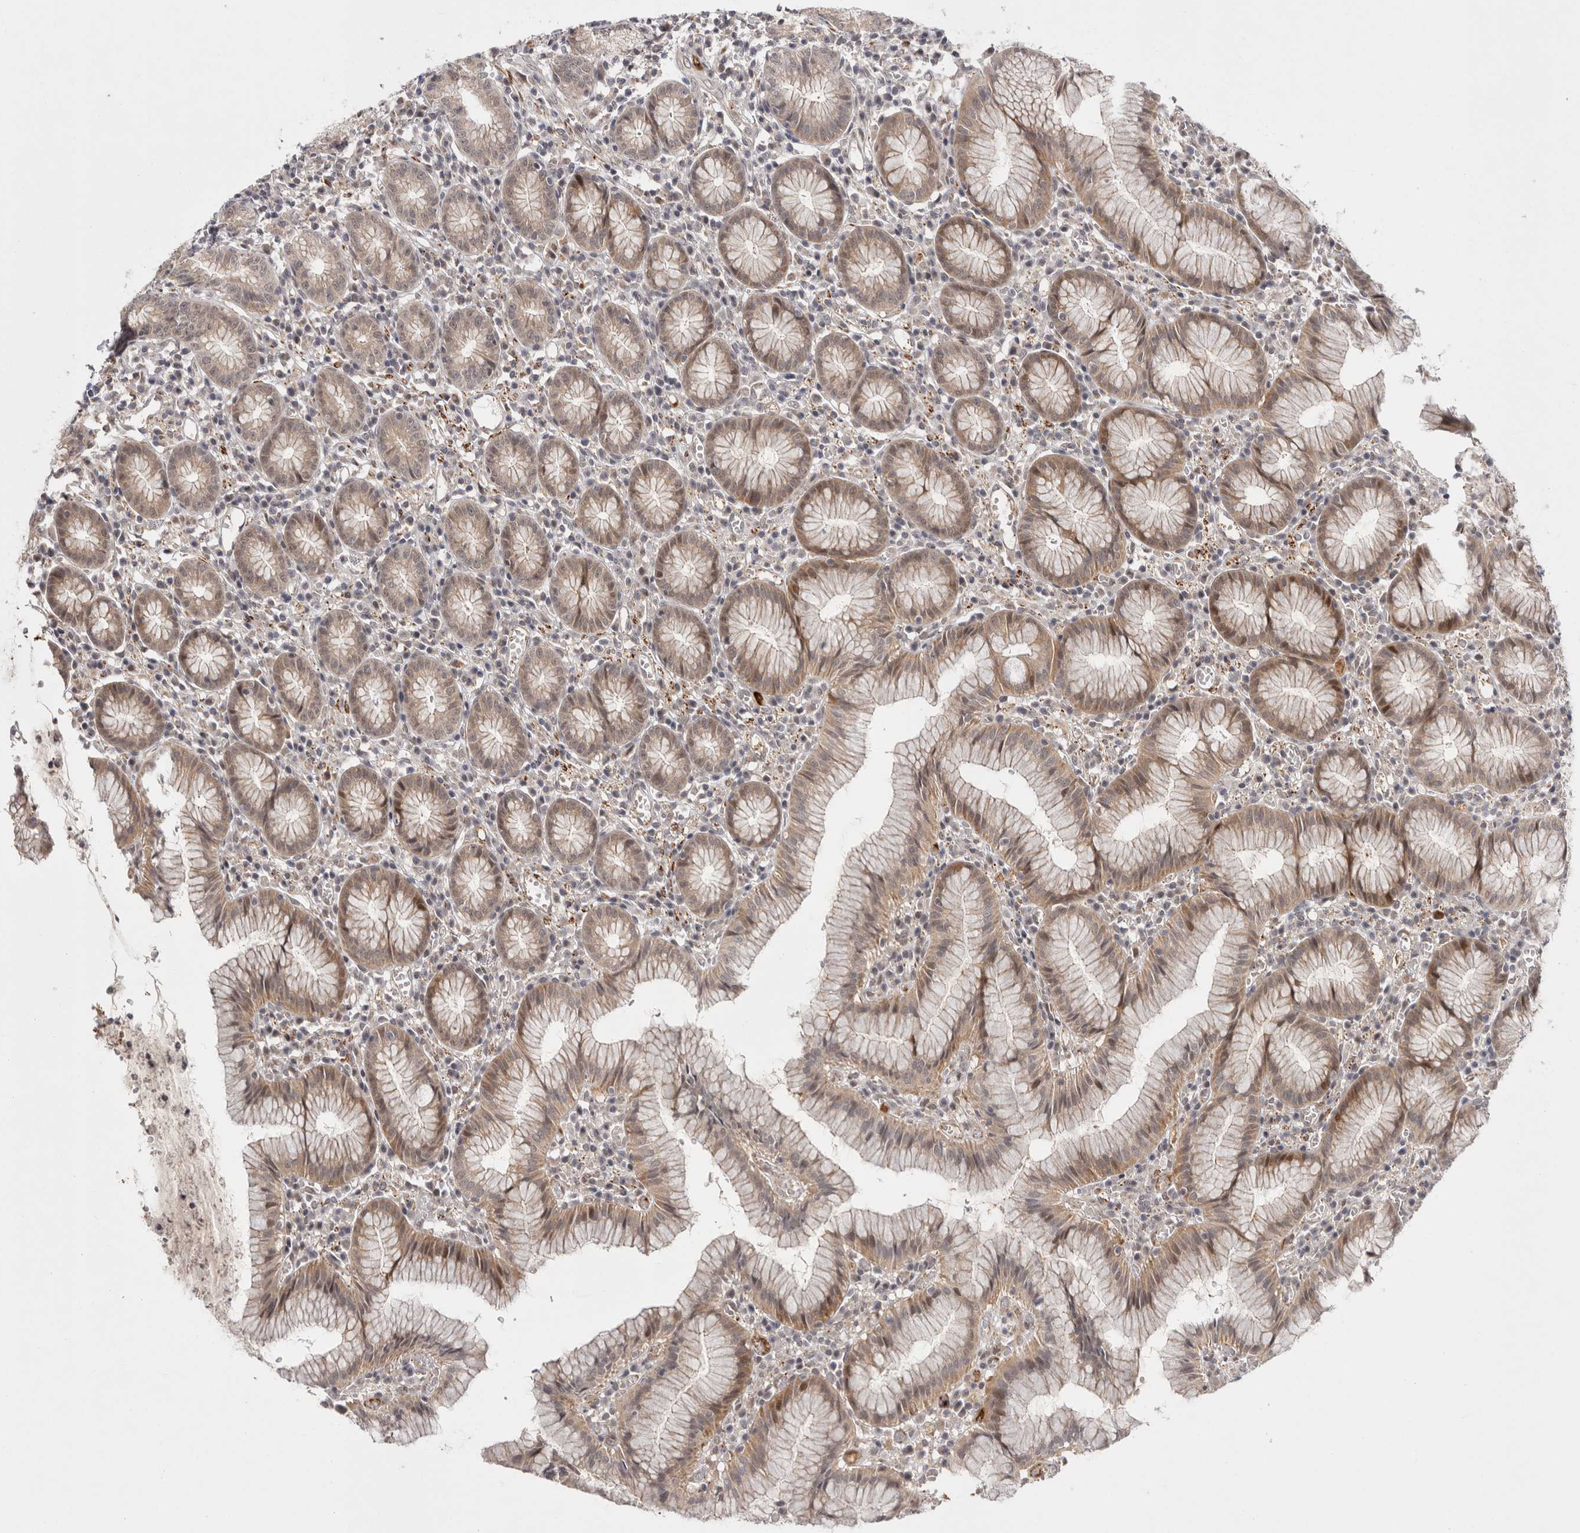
{"staining": {"intensity": "moderate", "quantity": "25%-75%", "location": "cytoplasmic/membranous"}, "tissue": "stomach", "cell_type": "Glandular cells", "image_type": "normal", "snomed": [{"axis": "morphology", "description": "Normal tissue, NOS"}, {"axis": "topography", "description": "Stomach"}], "caption": "This is an image of IHC staining of unremarkable stomach, which shows moderate positivity in the cytoplasmic/membranous of glandular cells.", "gene": "ZNF318", "patient": {"sex": "male", "age": 55}}